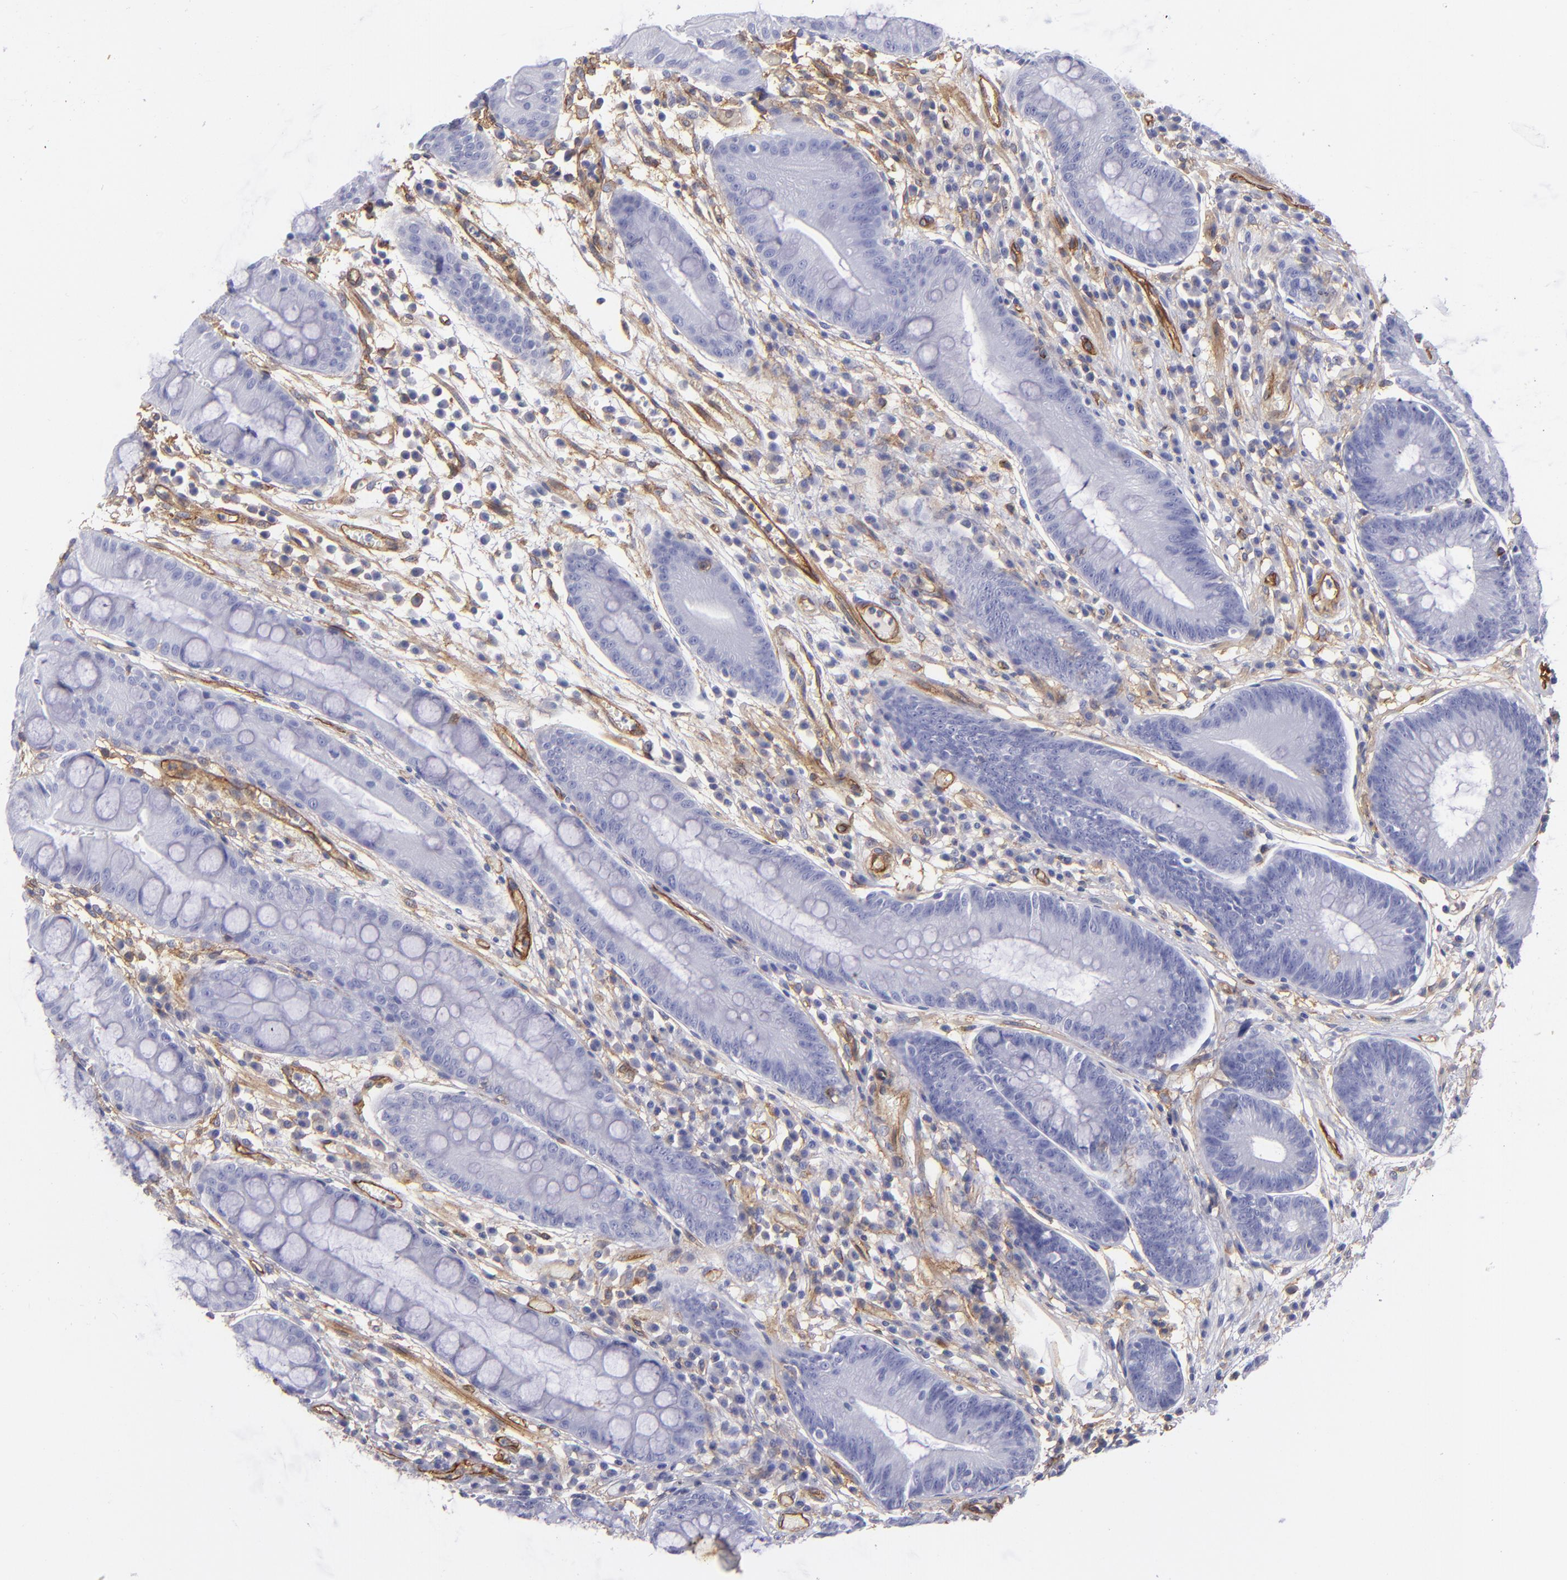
{"staining": {"intensity": "negative", "quantity": "none", "location": "none"}, "tissue": "stomach", "cell_type": "Glandular cells", "image_type": "normal", "snomed": [{"axis": "morphology", "description": "Normal tissue, NOS"}, {"axis": "morphology", "description": "Inflammation, NOS"}, {"axis": "topography", "description": "Stomach, lower"}], "caption": "Immunohistochemistry (IHC) histopathology image of unremarkable stomach: stomach stained with DAB (3,3'-diaminobenzidine) reveals no significant protein staining in glandular cells. (Brightfield microscopy of DAB immunohistochemistry (IHC) at high magnification).", "gene": "ENTPD1", "patient": {"sex": "male", "age": 59}}